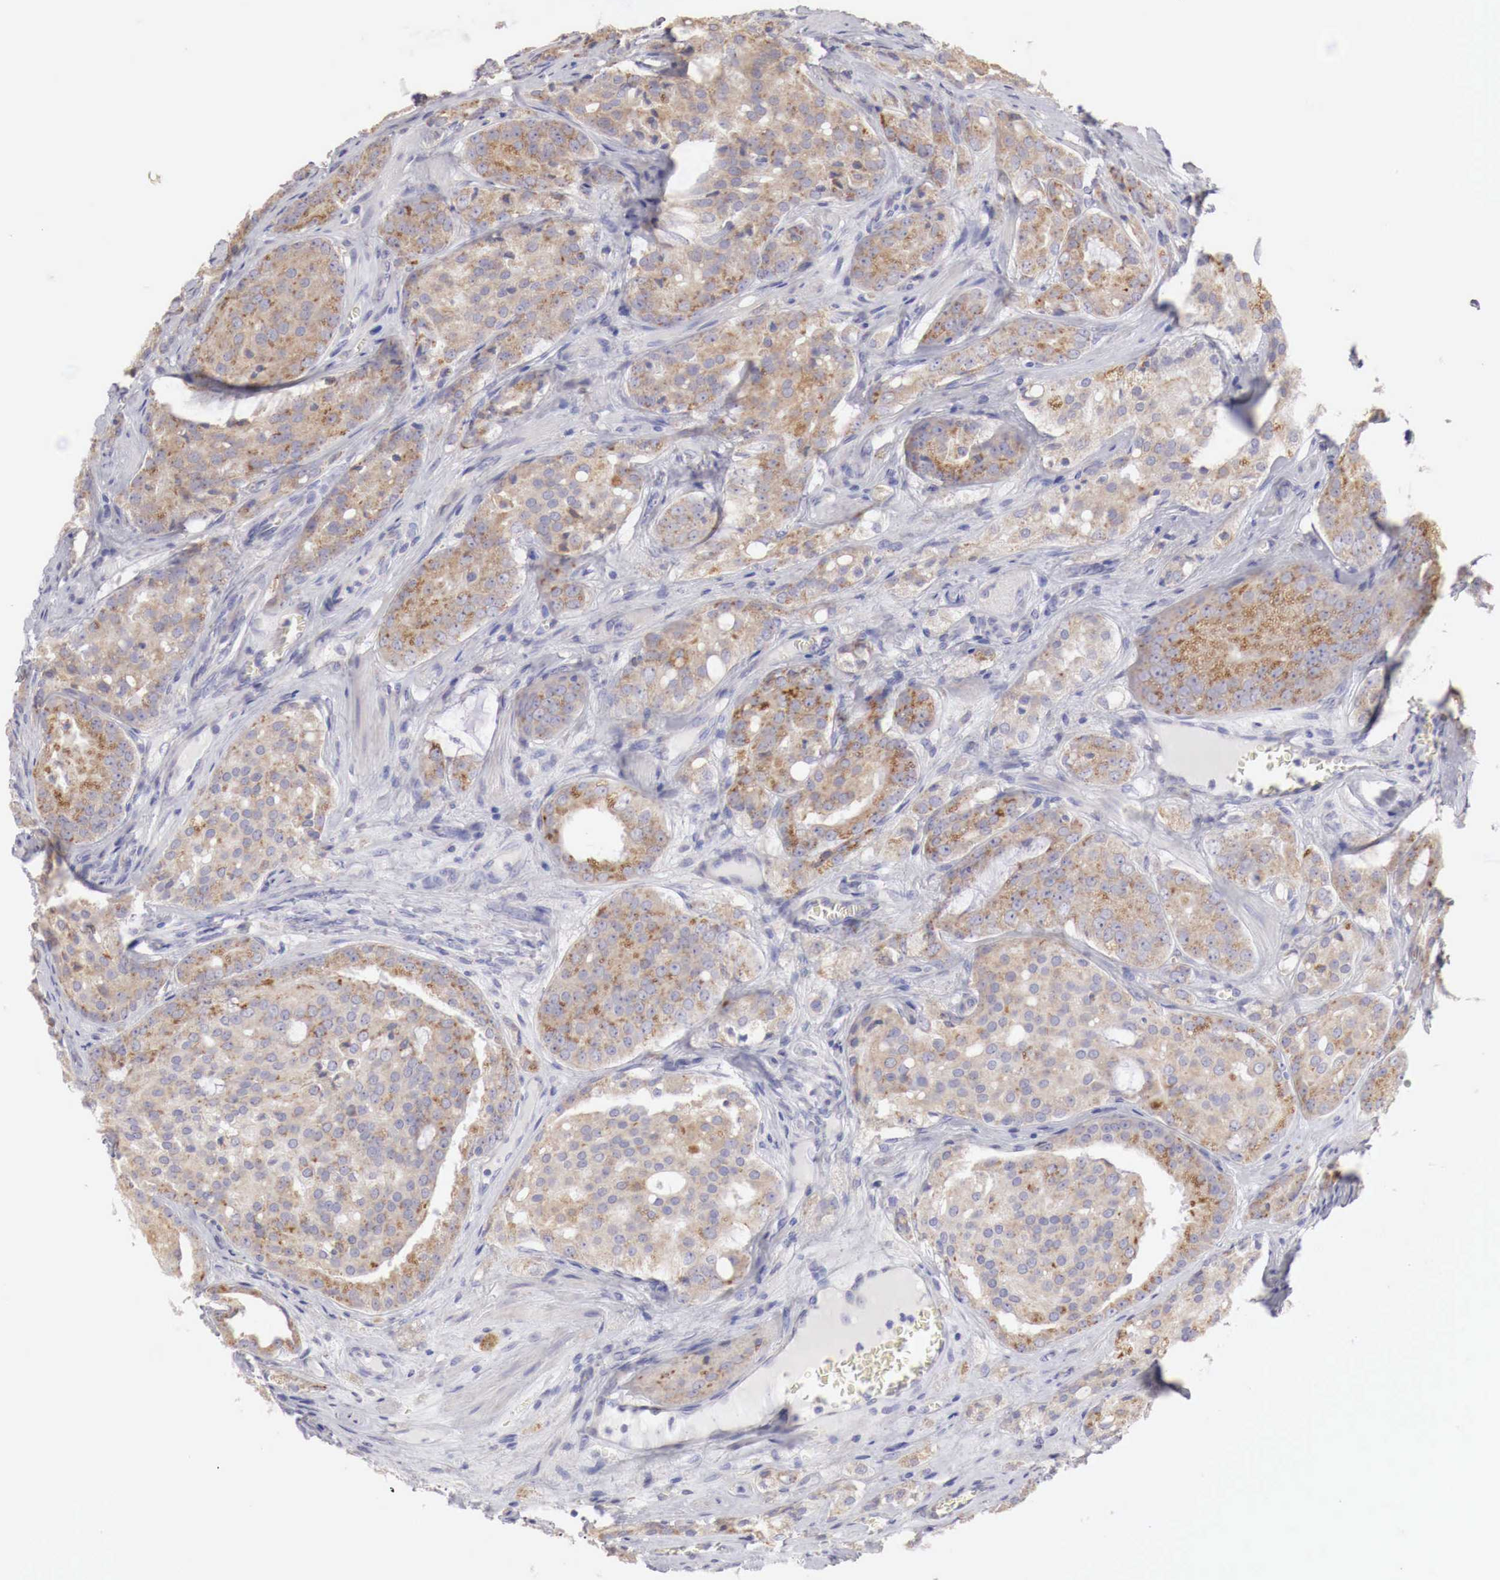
{"staining": {"intensity": "moderate", "quantity": ">75%", "location": "cytoplasmic/membranous"}, "tissue": "prostate cancer", "cell_type": "Tumor cells", "image_type": "cancer", "snomed": [{"axis": "morphology", "description": "Adenocarcinoma, Medium grade"}, {"axis": "topography", "description": "Prostate"}], "caption": "High-power microscopy captured an immunohistochemistry (IHC) histopathology image of prostate cancer, revealing moderate cytoplasmic/membranous staining in about >75% of tumor cells. The staining was performed using DAB (3,3'-diaminobenzidine) to visualize the protein expression in brown, while the nuclei were stained in blue with hematoxylin (Magnification: 20x).", "gene": "NSDHL", "patient": {"sex": "male", "age": 60}}